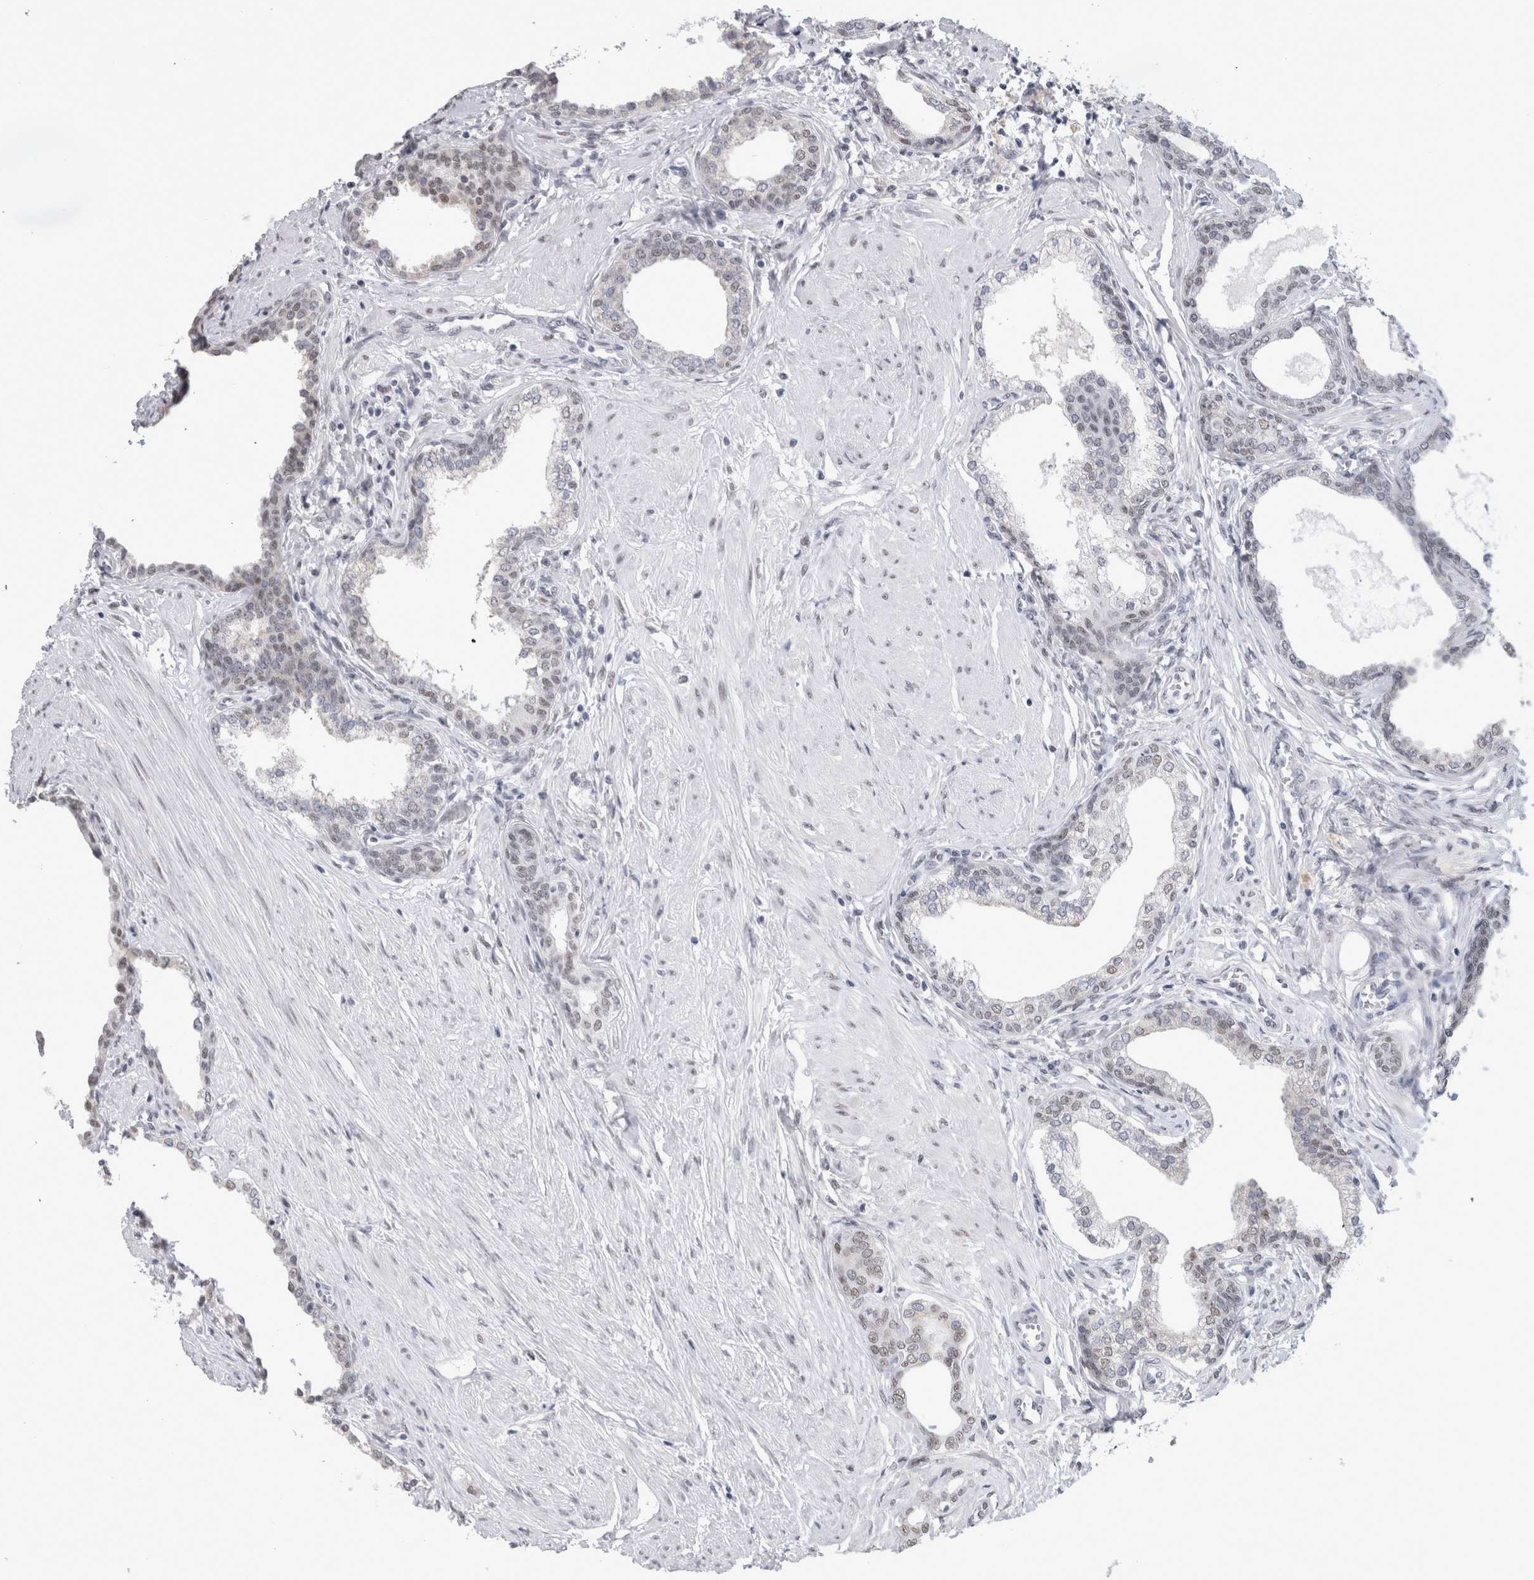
{"staining": {"intensity": "weak", "quantity": "<25%", "location": "nuclear"}, "tissue": "prostate cancer", "cell_type": "Tumor cells", "image_type": "cancer", "snomed": [{"axis": "morphology", "description": "Adenocarcinoma, High grade"}, {"axis": "topography", "description": "Prostate"}], "caption": "Prostate cancer (high-grade adenocarcinoma) stained for a protein using IHC demonstrates no expression tumor cells.", "gene": "API5", "patient": {"sex": "male", "age": 52}}